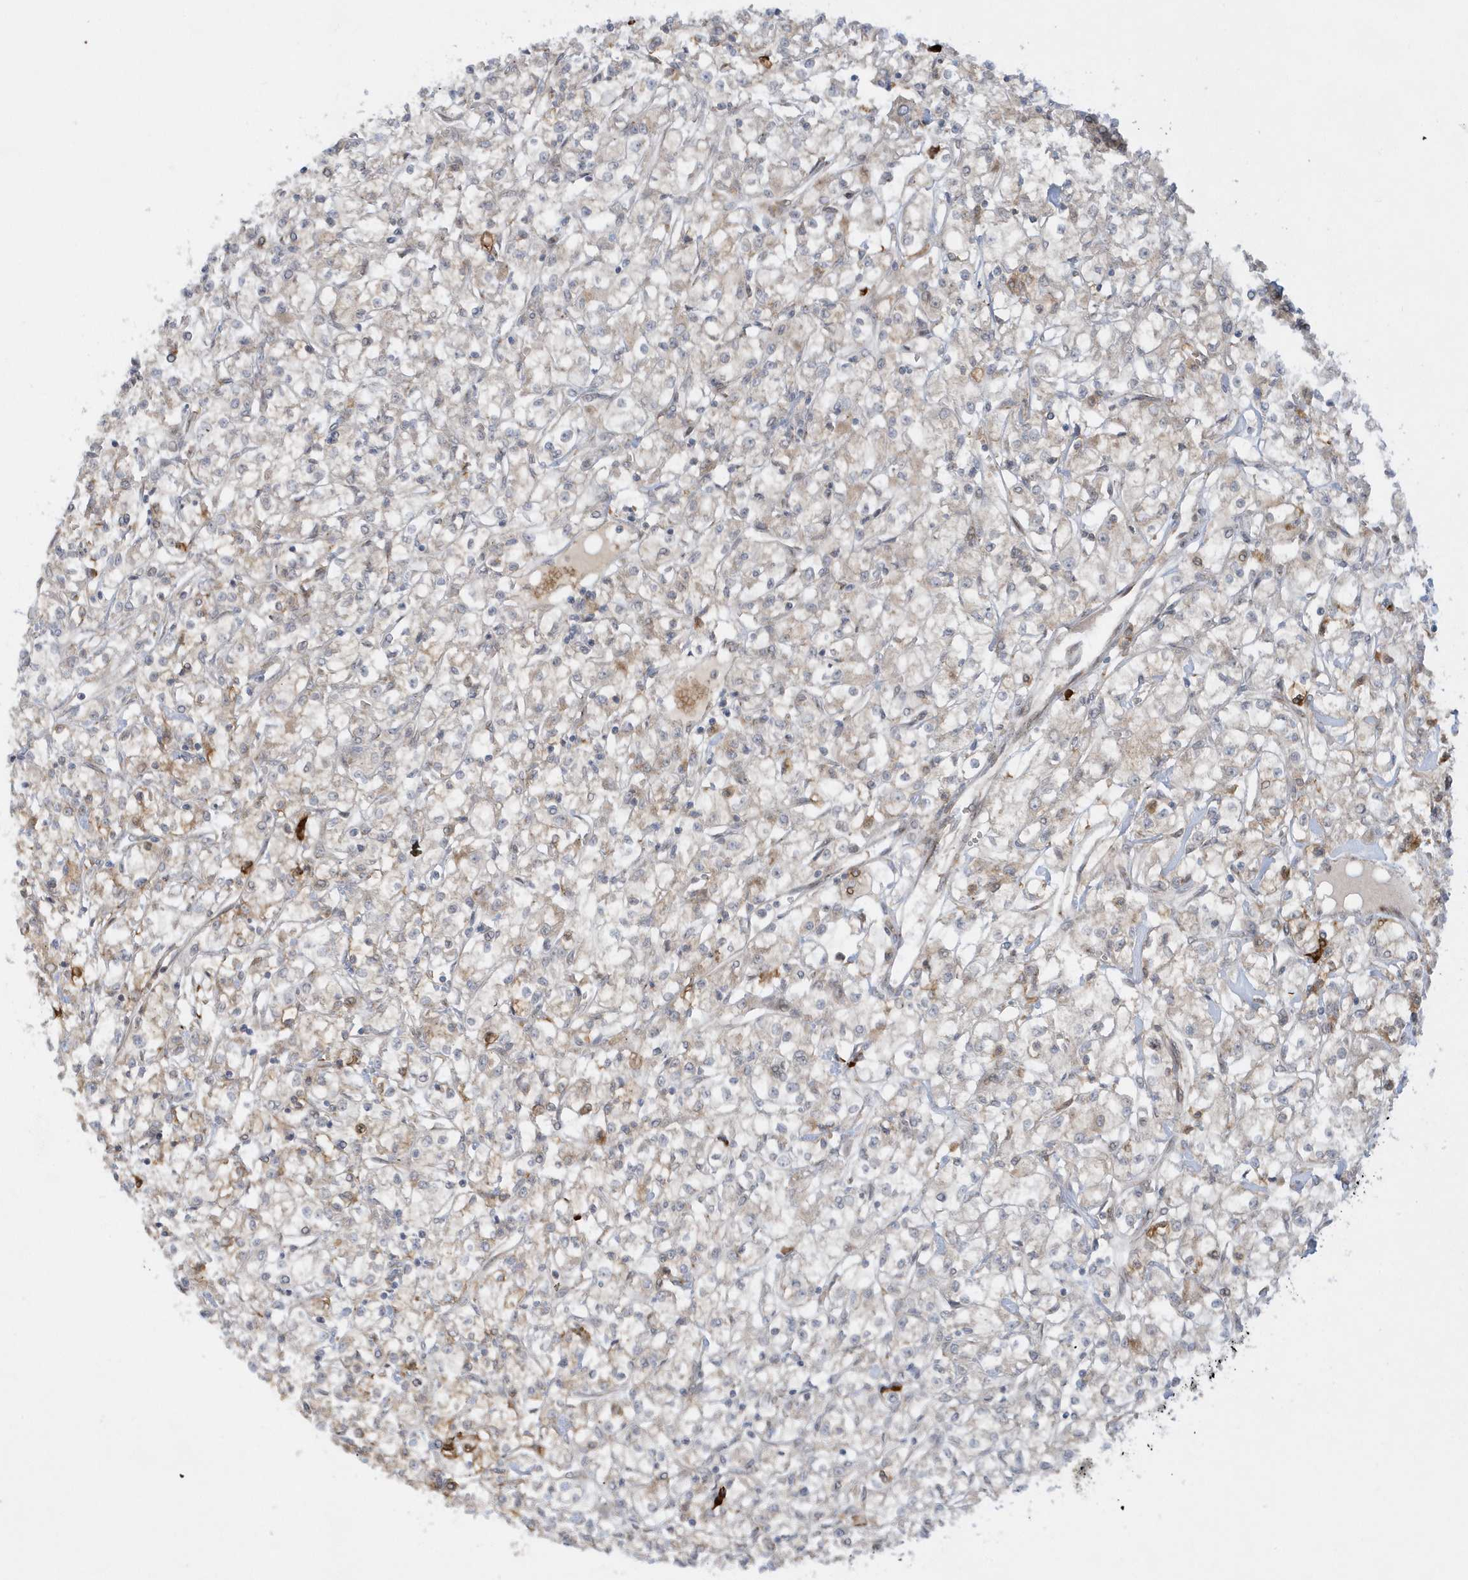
{"staining": {"intensity": "weak", "quantity": "25%-75%", "location": "cytoplasmic/membranous"}, "tissue": "renal cancer", "cell_type": "Tumor cells", "image_type": "cancer", "snomed": [{"axis": "morphology", "description": "Adenocarcinoma, NOS"}, {"axis": "topography", "description": "Kidney"}], "caption": "Renal cancer stained with a protein marker exhibits weak staining in tumor cells.", "gene": "RPP40", "patient": {"sex": "female", "age": 59}}